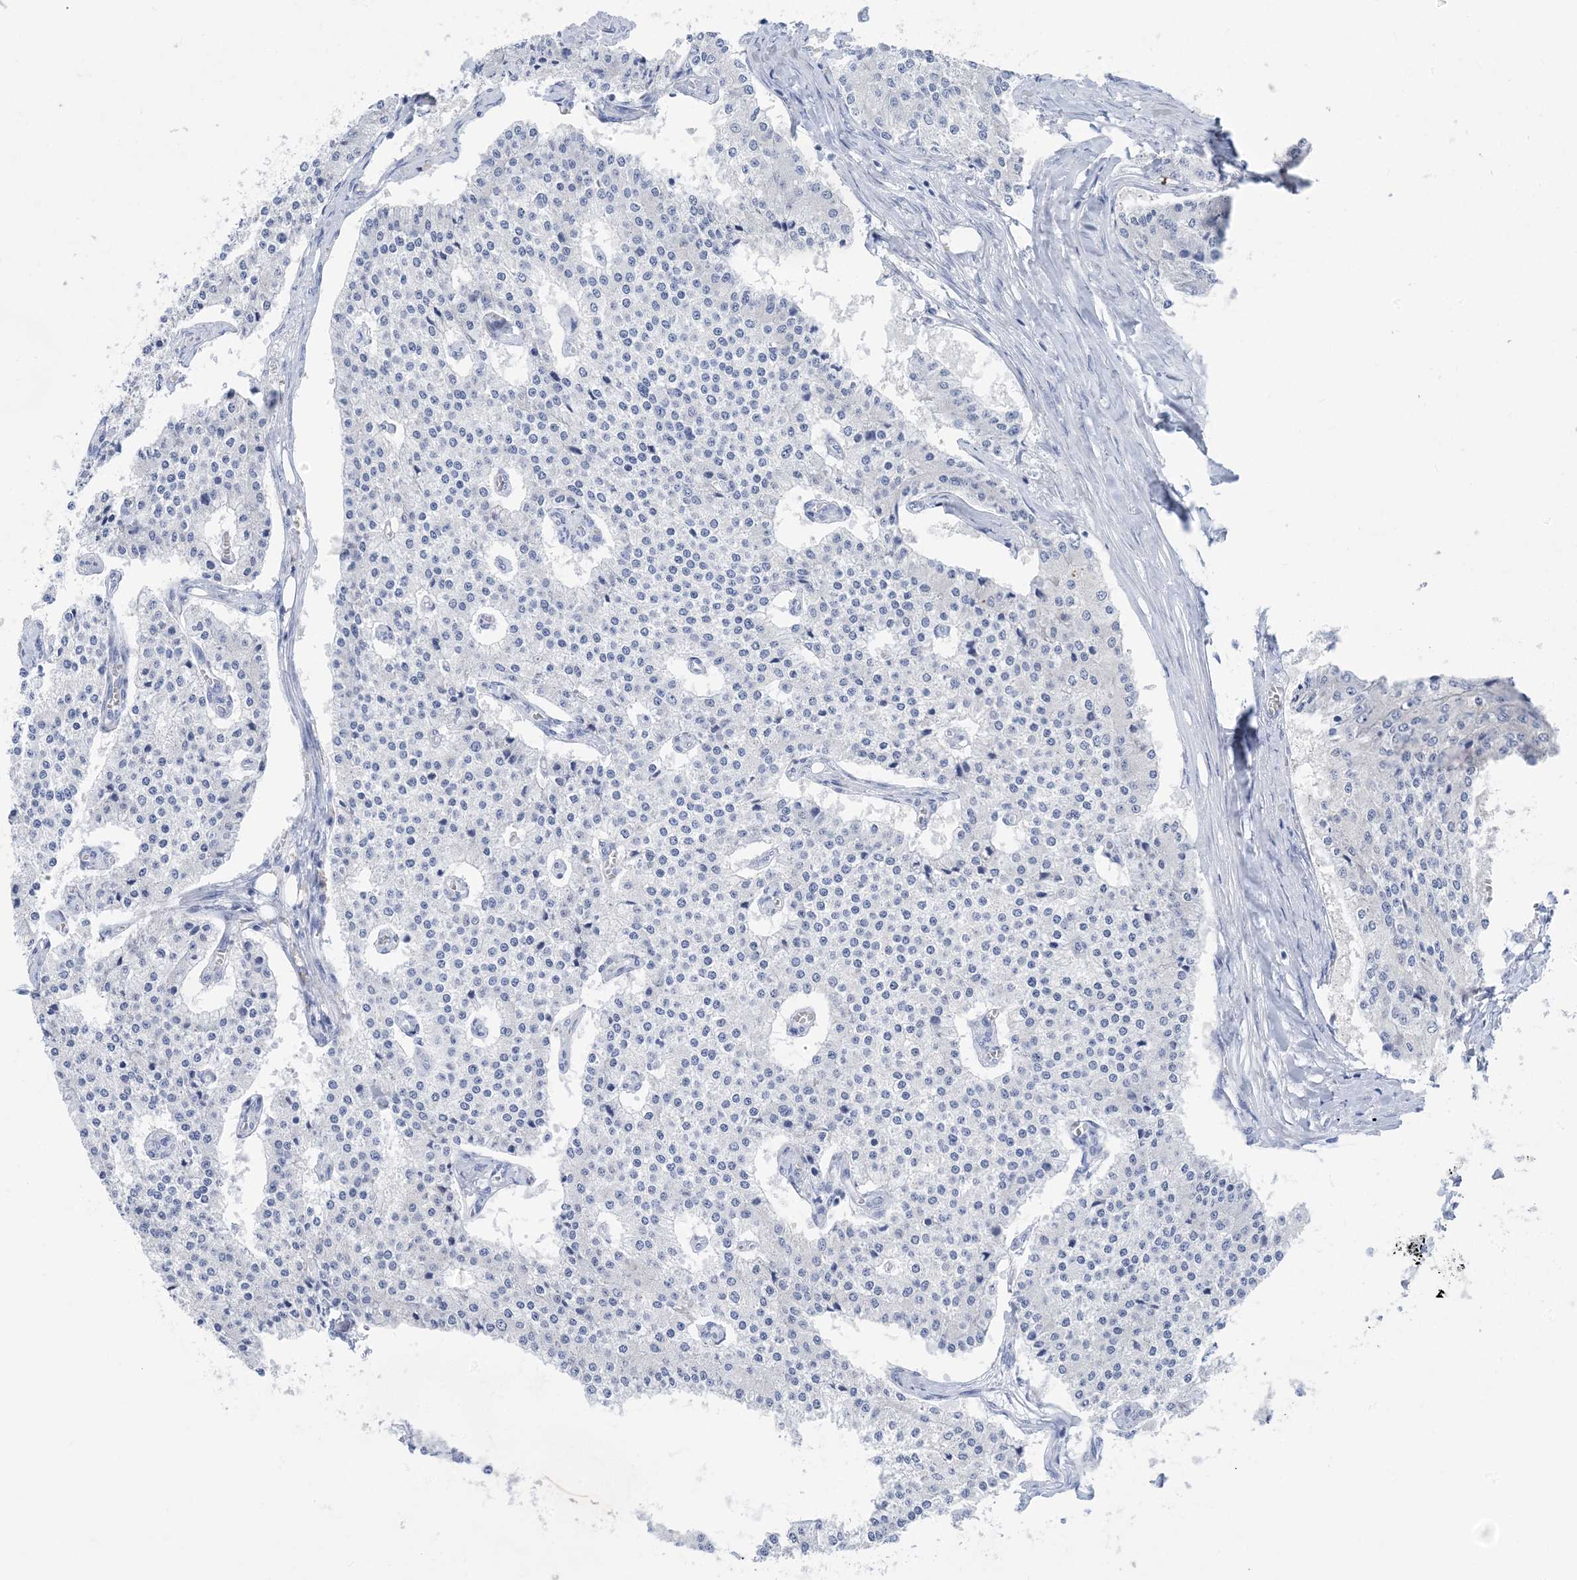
{"staining": {"intensity": "negative", "quantity": "none", "location": "none"}, "tissue": "carcinoid", "cell_type": "Tumor cells", "image_type": "cancer", "snomed": [{"axis": "morphology", "description": "Carcinoid, malignant, NOS"}, {"axis": "topography", "description": "Colon"}], "caption": "Immunohistochemical staining of carcinoid demonstrates no significant expression in tumor cells.", "gene": "SH3YL1", "patient": {"sex": "female", "age": 52}}